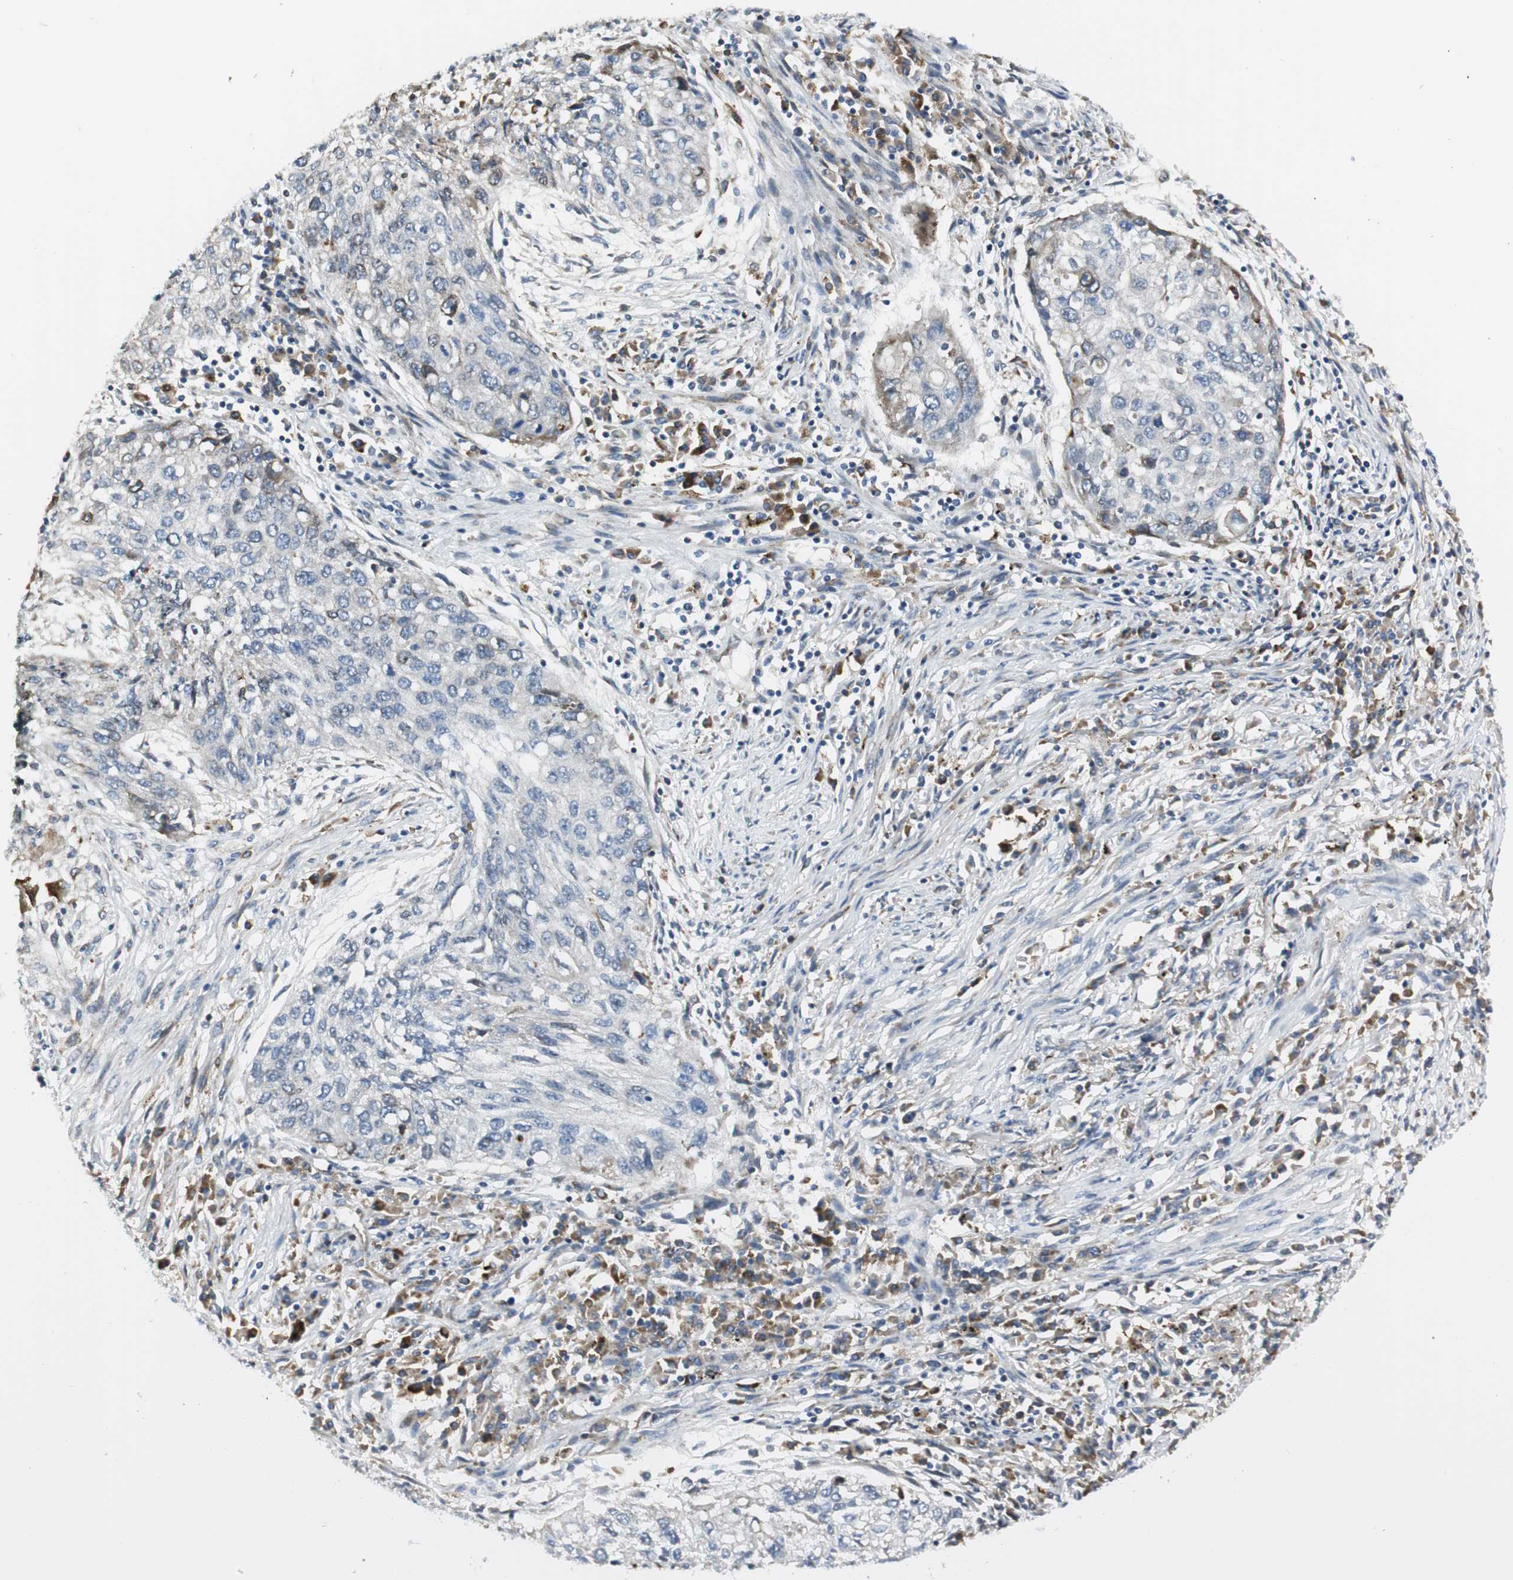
{"staining": {"intensity": "negative", "quantity": "none", "location": "none"}, "tissue": "lung cancer", "cell_type": "Tumor cells", "image_type": "cancer", "snomed": [{"axis": "morphology", "description": "Squamous cell carcinoma, NOS"}, {"axis": "topography", "description": "Lung"}], "caption": "Immunohistochemistry of human lung cancer demonstrates no staining in tumor cells.", "gene": "TNFSF11", "patient": {"sex": "female", "age": 63}}